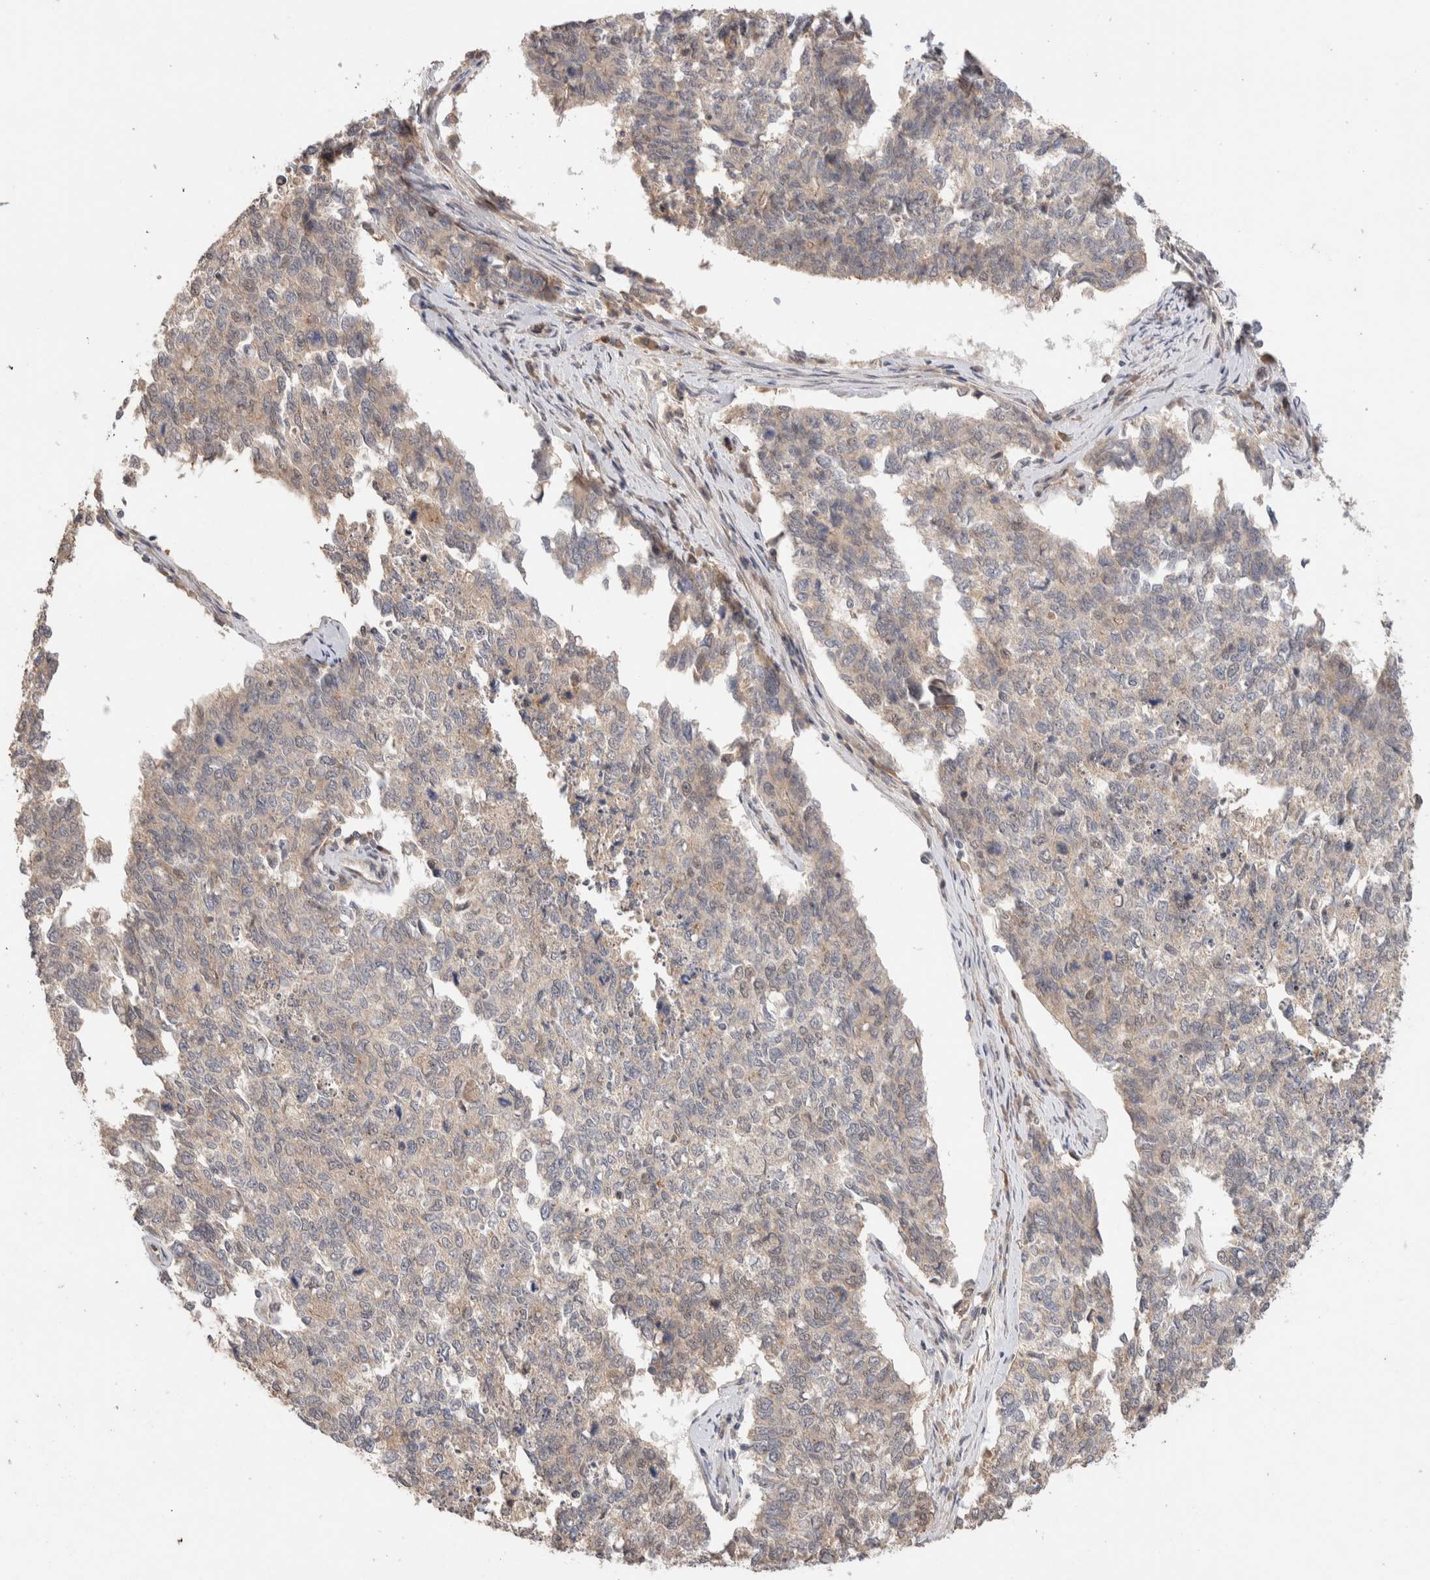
{"staining": {"intensity": "weak", "quantity": "25%-75%", "location": "cytoplasmic/membranous"}, "tissue": "cervical cancer", "cell_type": "Tumor cells", "image_type": "cancer", "snomed": [{"axis": "morphology", "description": "Squamous cell carcinoma, NOS"}, {"axis": "topography", "description": "Cervix"}], "caption": "Cervical cancer stained with a brown dye reveals weak cytoplasmic/membranous positive staining in about 25%-75% of tumor cells.", "gene": "PRDM15", "patient": {"sex": "female", "age": 63}}